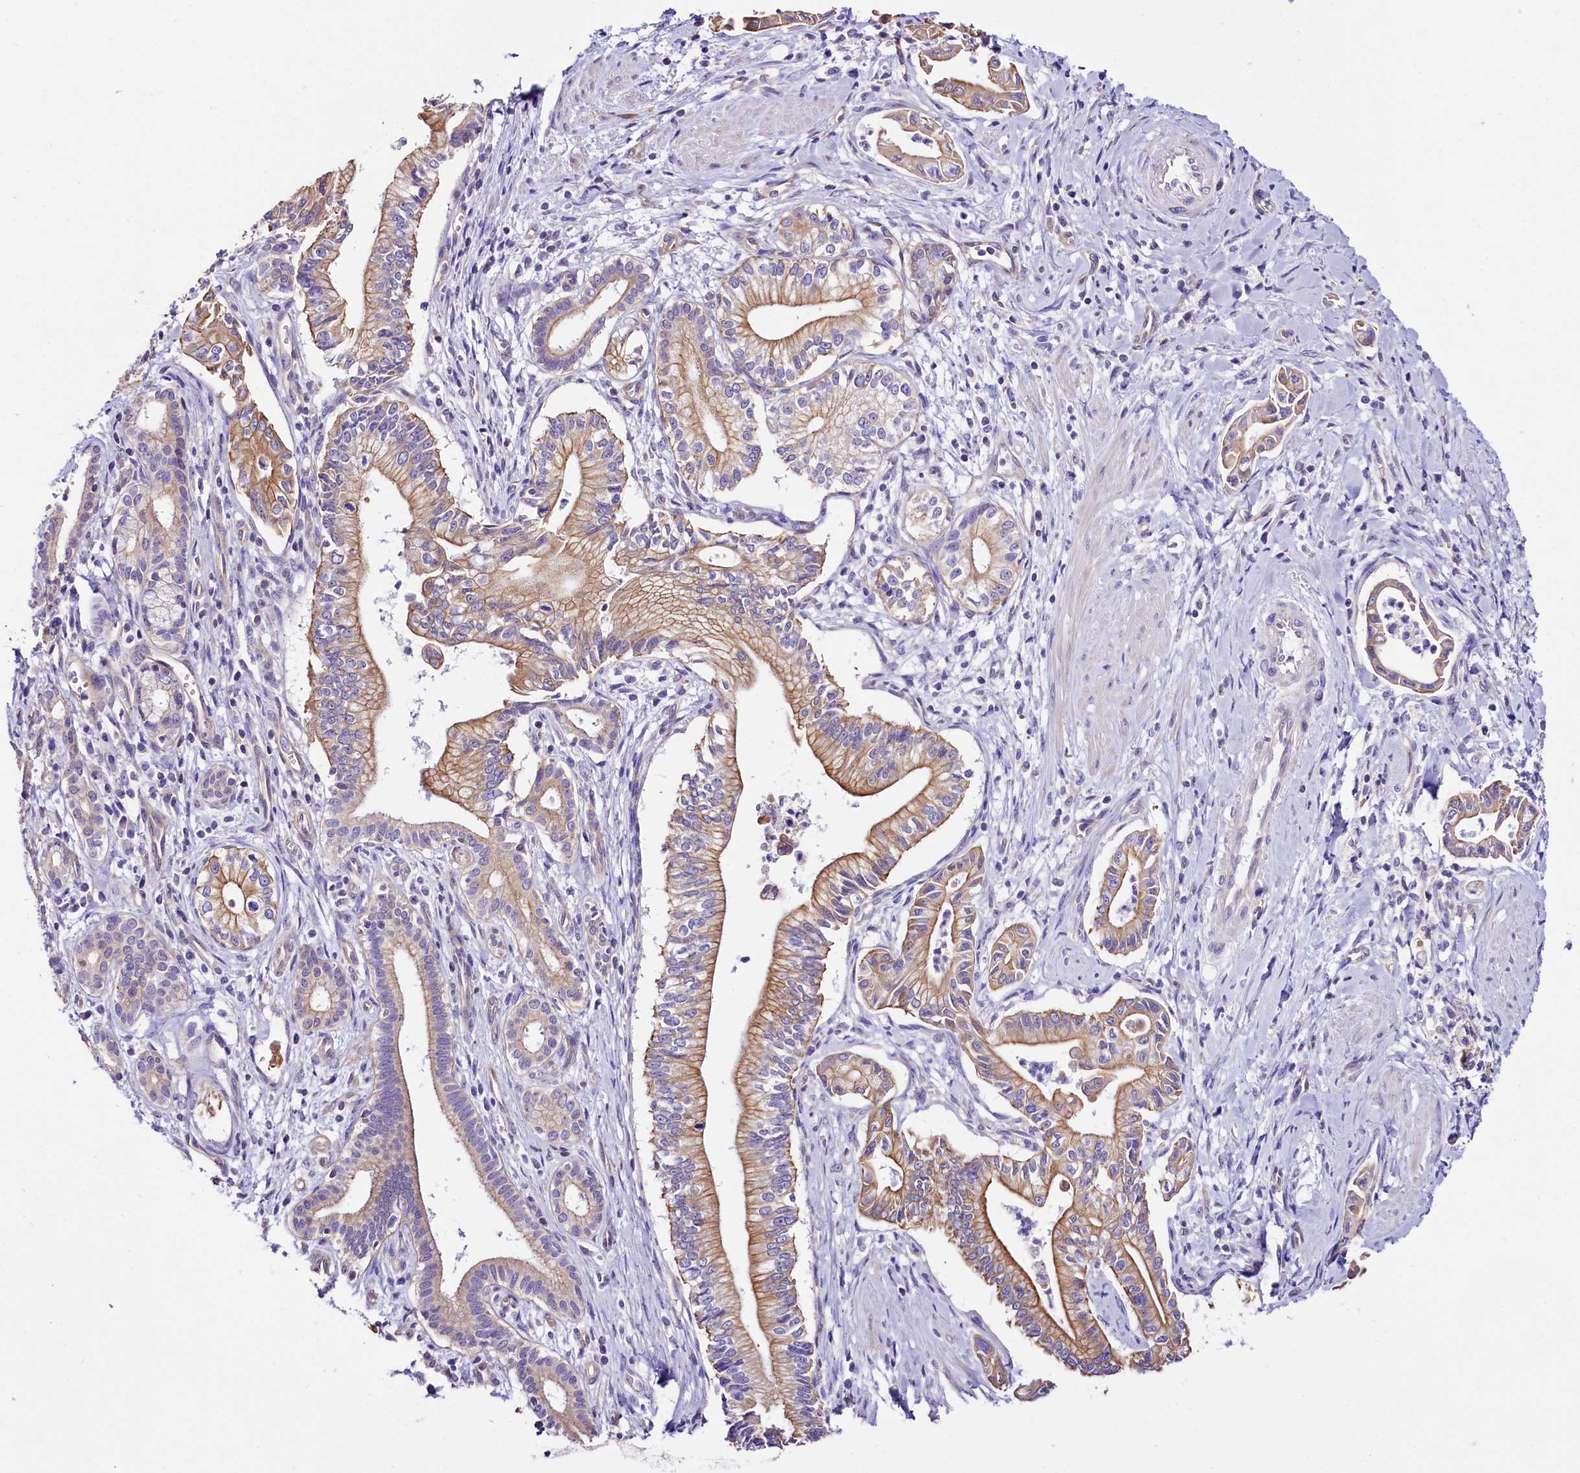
{"staining": {"intensity": "moderate", "quantity": ">75%", "location": "cytoplasmic/membranous"}, "tissue": "pancreatic cancer", "cell_type": "Tumor cells", "image_type": "cancer", "snomed": [{"axis": "morphology", "description": "Adenocarcinoma, NOS"}, {"axis": "topography", "description": "Pancreas"}], "caption": "The histopathology image exhibits immunohistochemical staining of pancreatic cancer (adenocarcinoma). There is moderate cytoplasmic/membranous staining is appreciated in about >75% of tumor cells.", "gene": "ACAA2", "patient": {"sex": "male", "age": 78}}